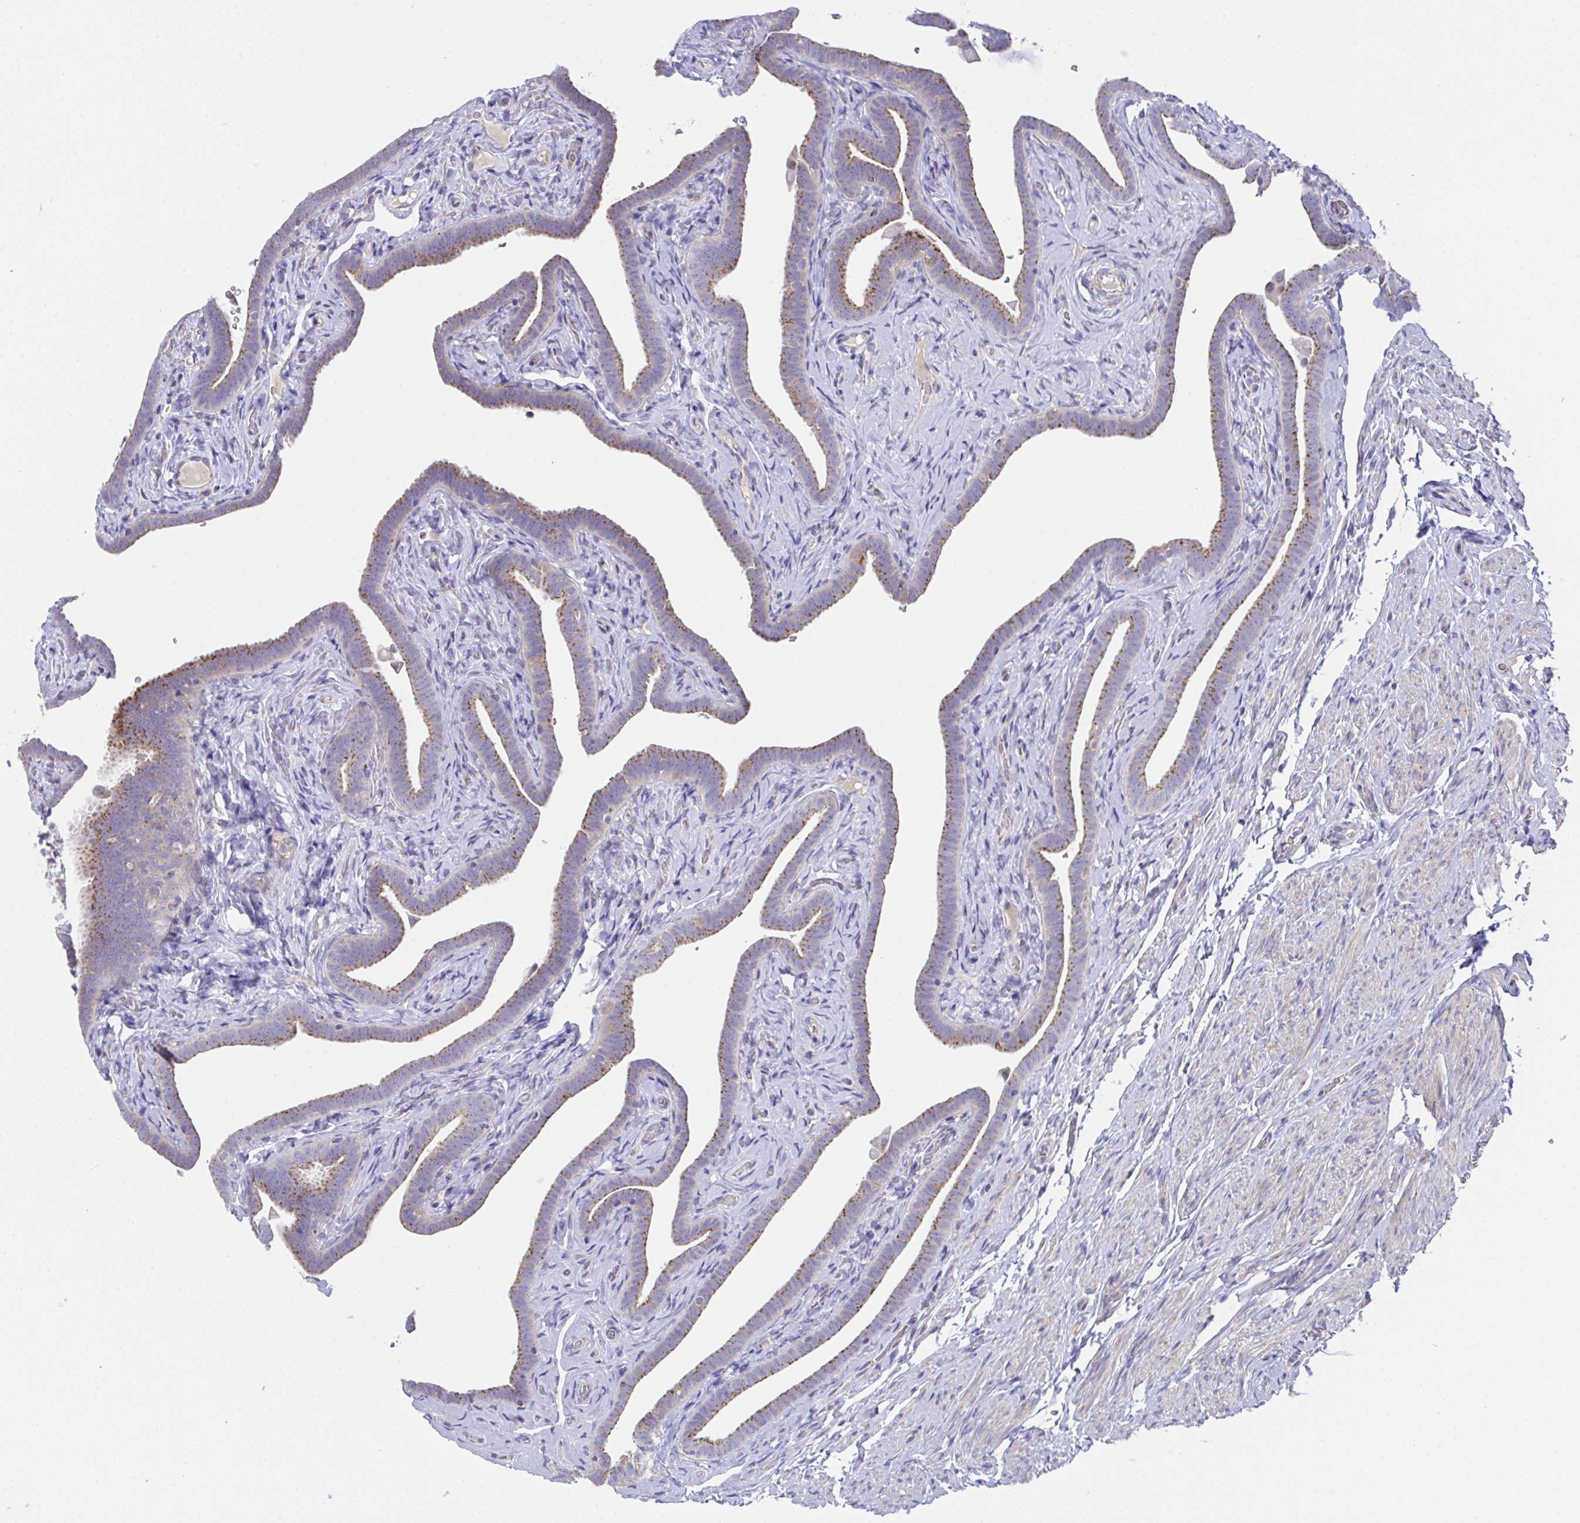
{"staining": {"intensity": "moderate", "quantity": "25%-75%", "location": "cytoplasmic/membranous"}, "tissue": "fallopian tube", "cell_type": "Glandular cells", "image_type": "normal", "snomed": [{"axis": "morphology", "description": "Normal tissue, NOS"}, {"axis": "topography", "description": "Fallopian tube"}], "caption": "The image exhibits immunohistochemical staining of unremarkable fallopian tube. There is moderate cytoplasmic/membranous expression is appreciated in approximately 25%-75% of glandular cells.", "gene": "MIA3", "patient": {"sex": "female", "age": 69}}